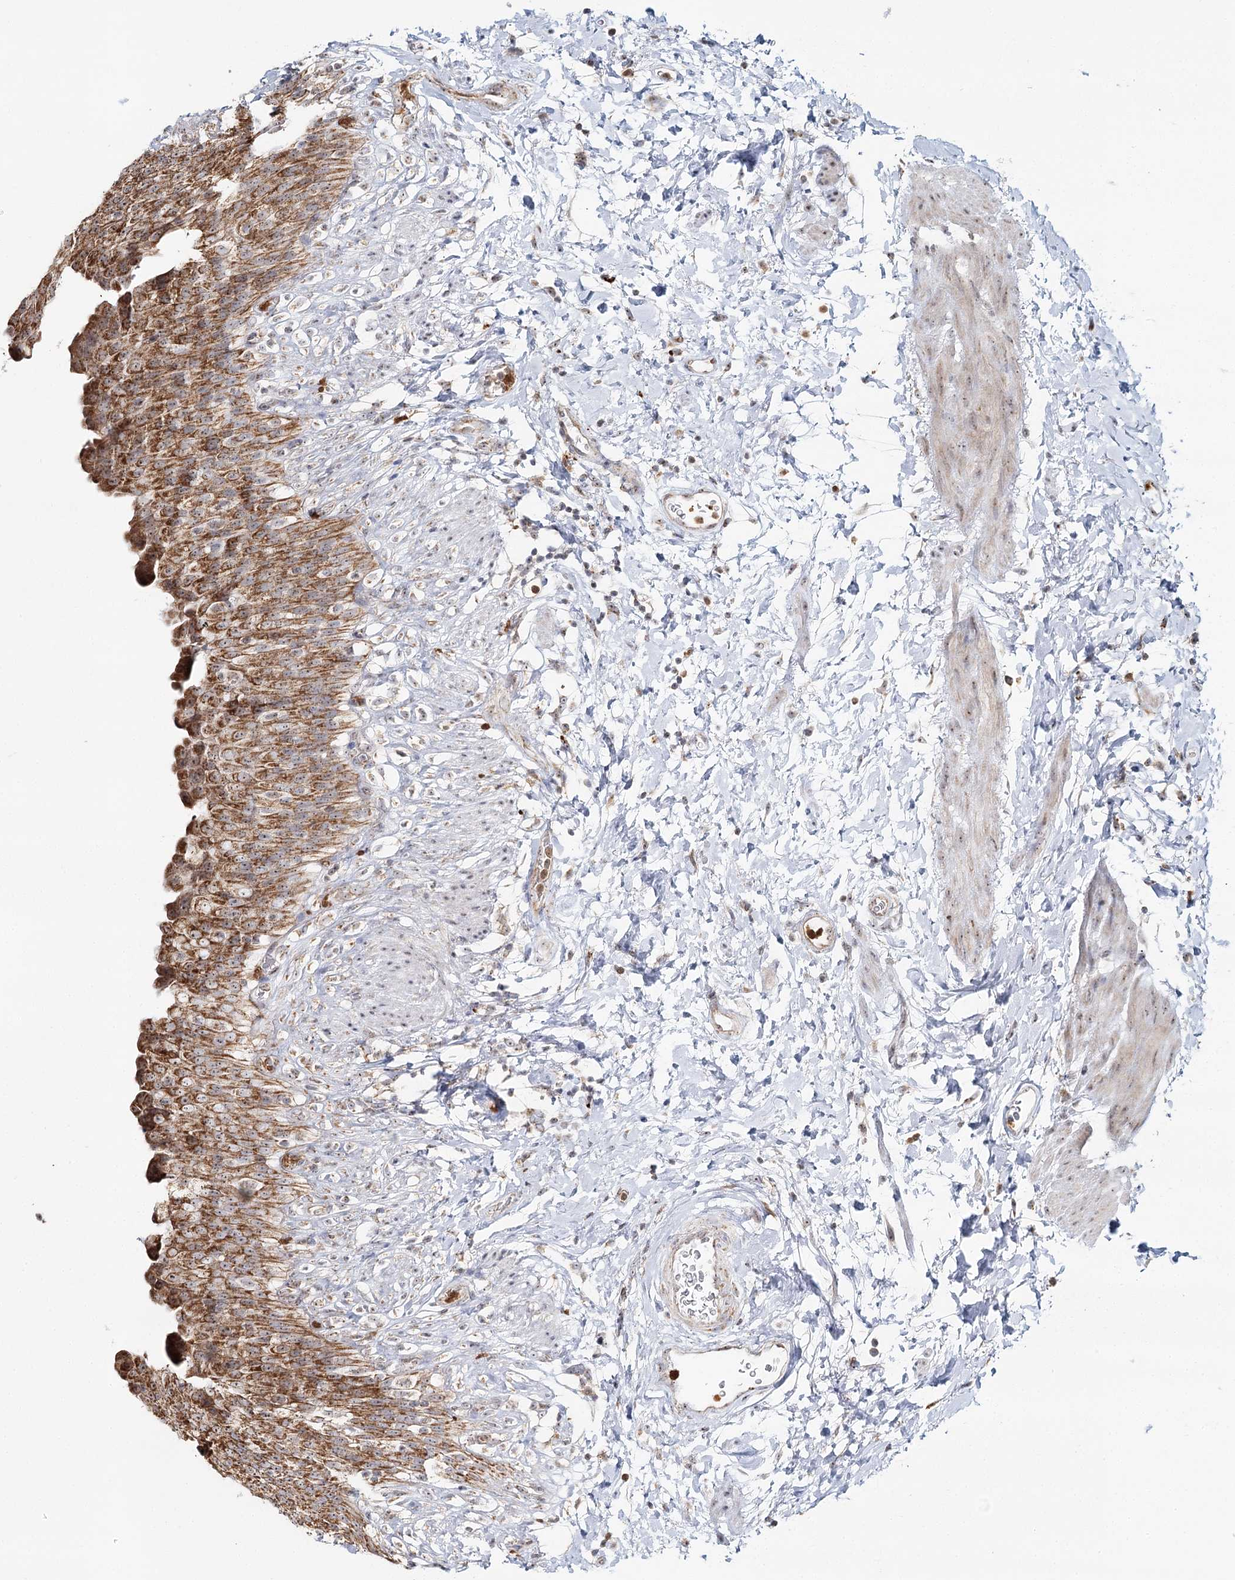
{"staining": {"intensity": "moderate", "quantity": ">75%", "location": "cytoplasmic/membranous"}, "tissue": "urinary bladder", "cell_type": "Urothelial cells", "image_type": "normal", "snomed": [{"axis": "morphology", "description": "Normal tissue, NOS"}, {"axis": "topography", "description": "Urinary bladder"}], "caption": "This is a micrograph of immunohistochemistry (IHC) staining of unremarkable urinary bladder, which shows moderate expression in the cytoplasmic/membranous of urothelial cells.", "gene": "ATAD1", "patient": {"sex": "female", "age": 79}}